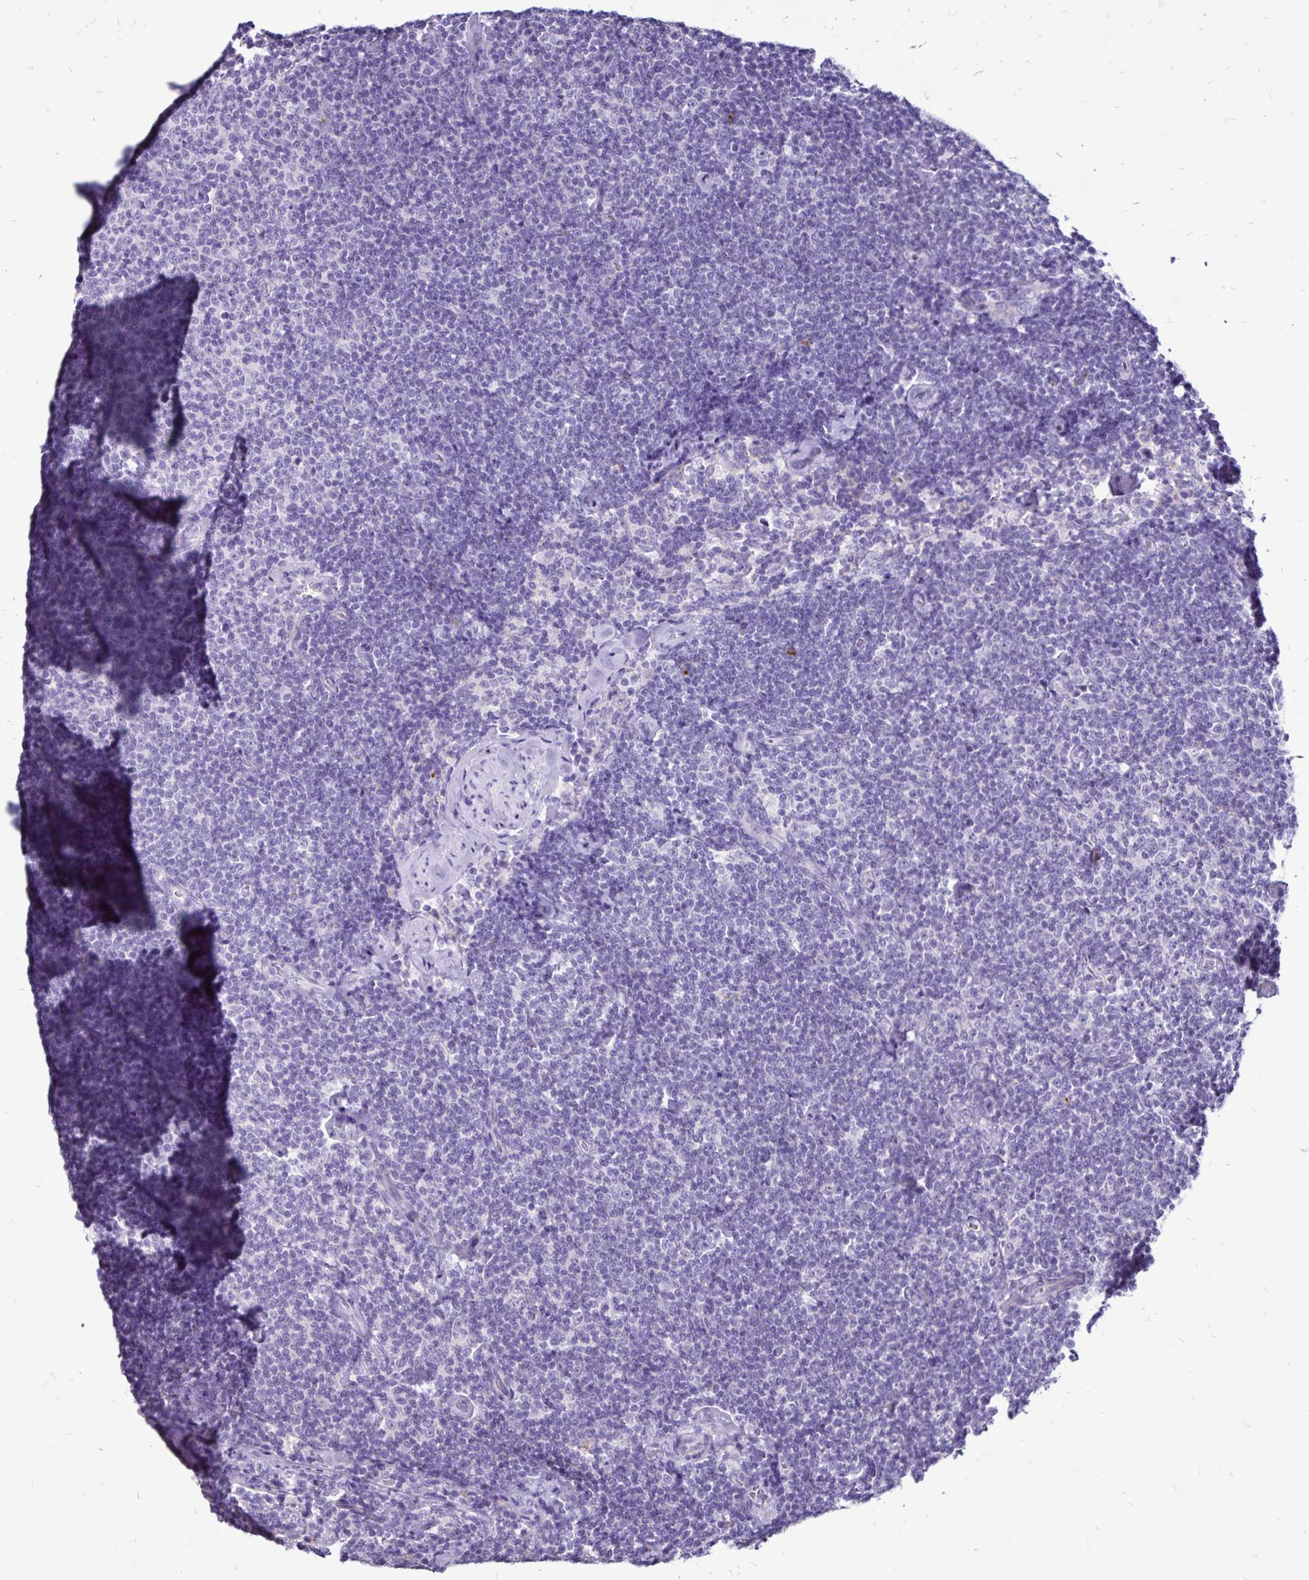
{"staining": {"intensity": "negative", "quantity": "none", "location": "none"}, "tissue": "lymphoma", "cell_type": "Tumor cells", "image_type": "cancer", "snomed": [{"axis": "morphology", "description": "Malignant lymphoma, non-Hodgkin's type, Low grade"}, {"axis": "topography", "description": "Lymph node"}], "caption": "This is an immunohistochemistry (IHC) photomicrograph of lymphoma. There is no positivity in tumor cells.", "gene": "EVPL", "patient": {"sex": "male", "age": 81}}